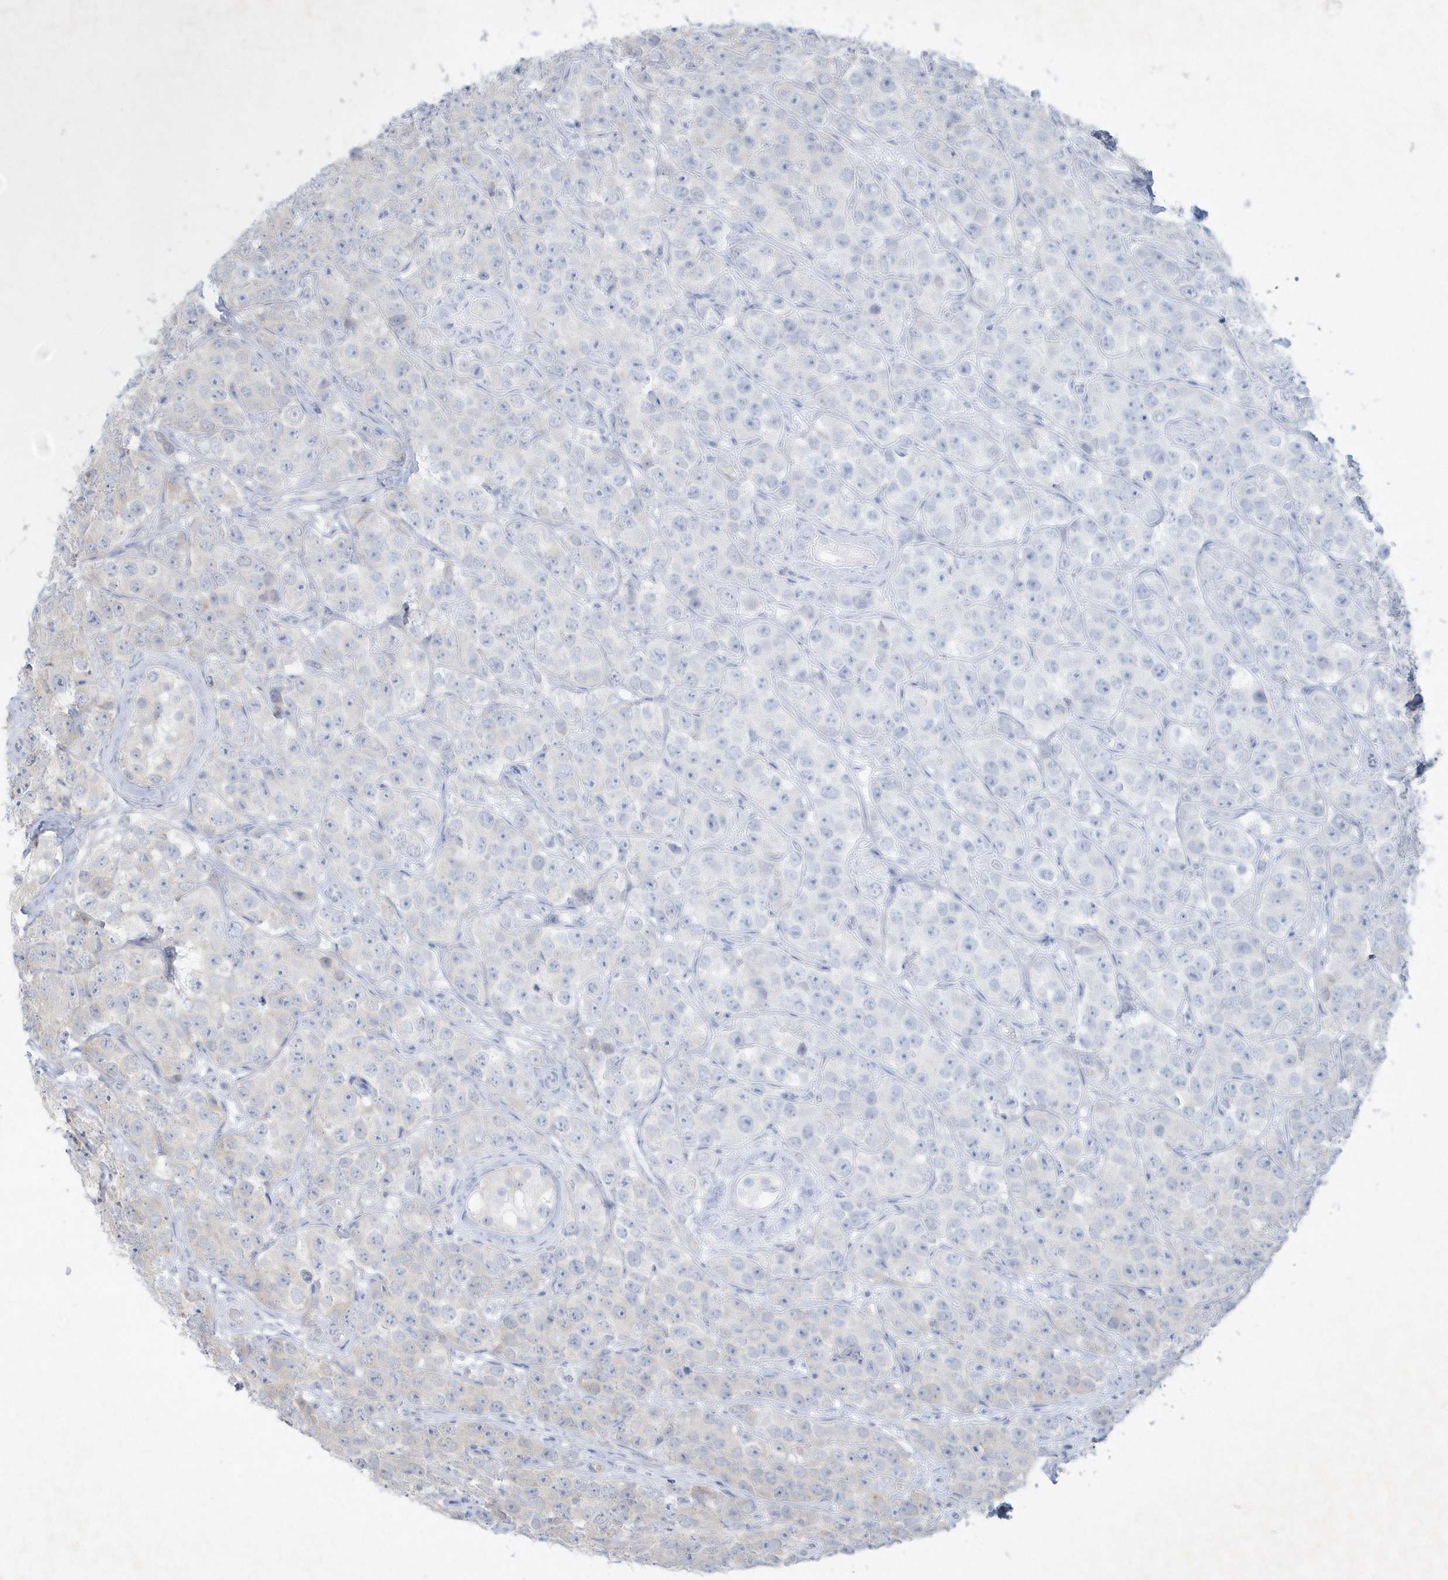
{"staining": {"intensity": "negative", "quantity": "none", "location": "none"}, "tissue": "testis cancer", "cell_type": "Tumor cells", "image_type": "cancer", "snomed": [{"axis": "morphology", "description": "Seminoma, NOS"}, {"axis": "topography", "description": "Testis"}], "caption": "High power microscopy image of an immunohistochemistry image of seminoma (testis), revealing no significant expression in tumor cells. (Brightfield microscopy of DAB (3,3'-diaminobenzidine) immunohistochemistry at high magnification).", "gene": "LARS1", "patient": {"sex": "male", "age": 28}}